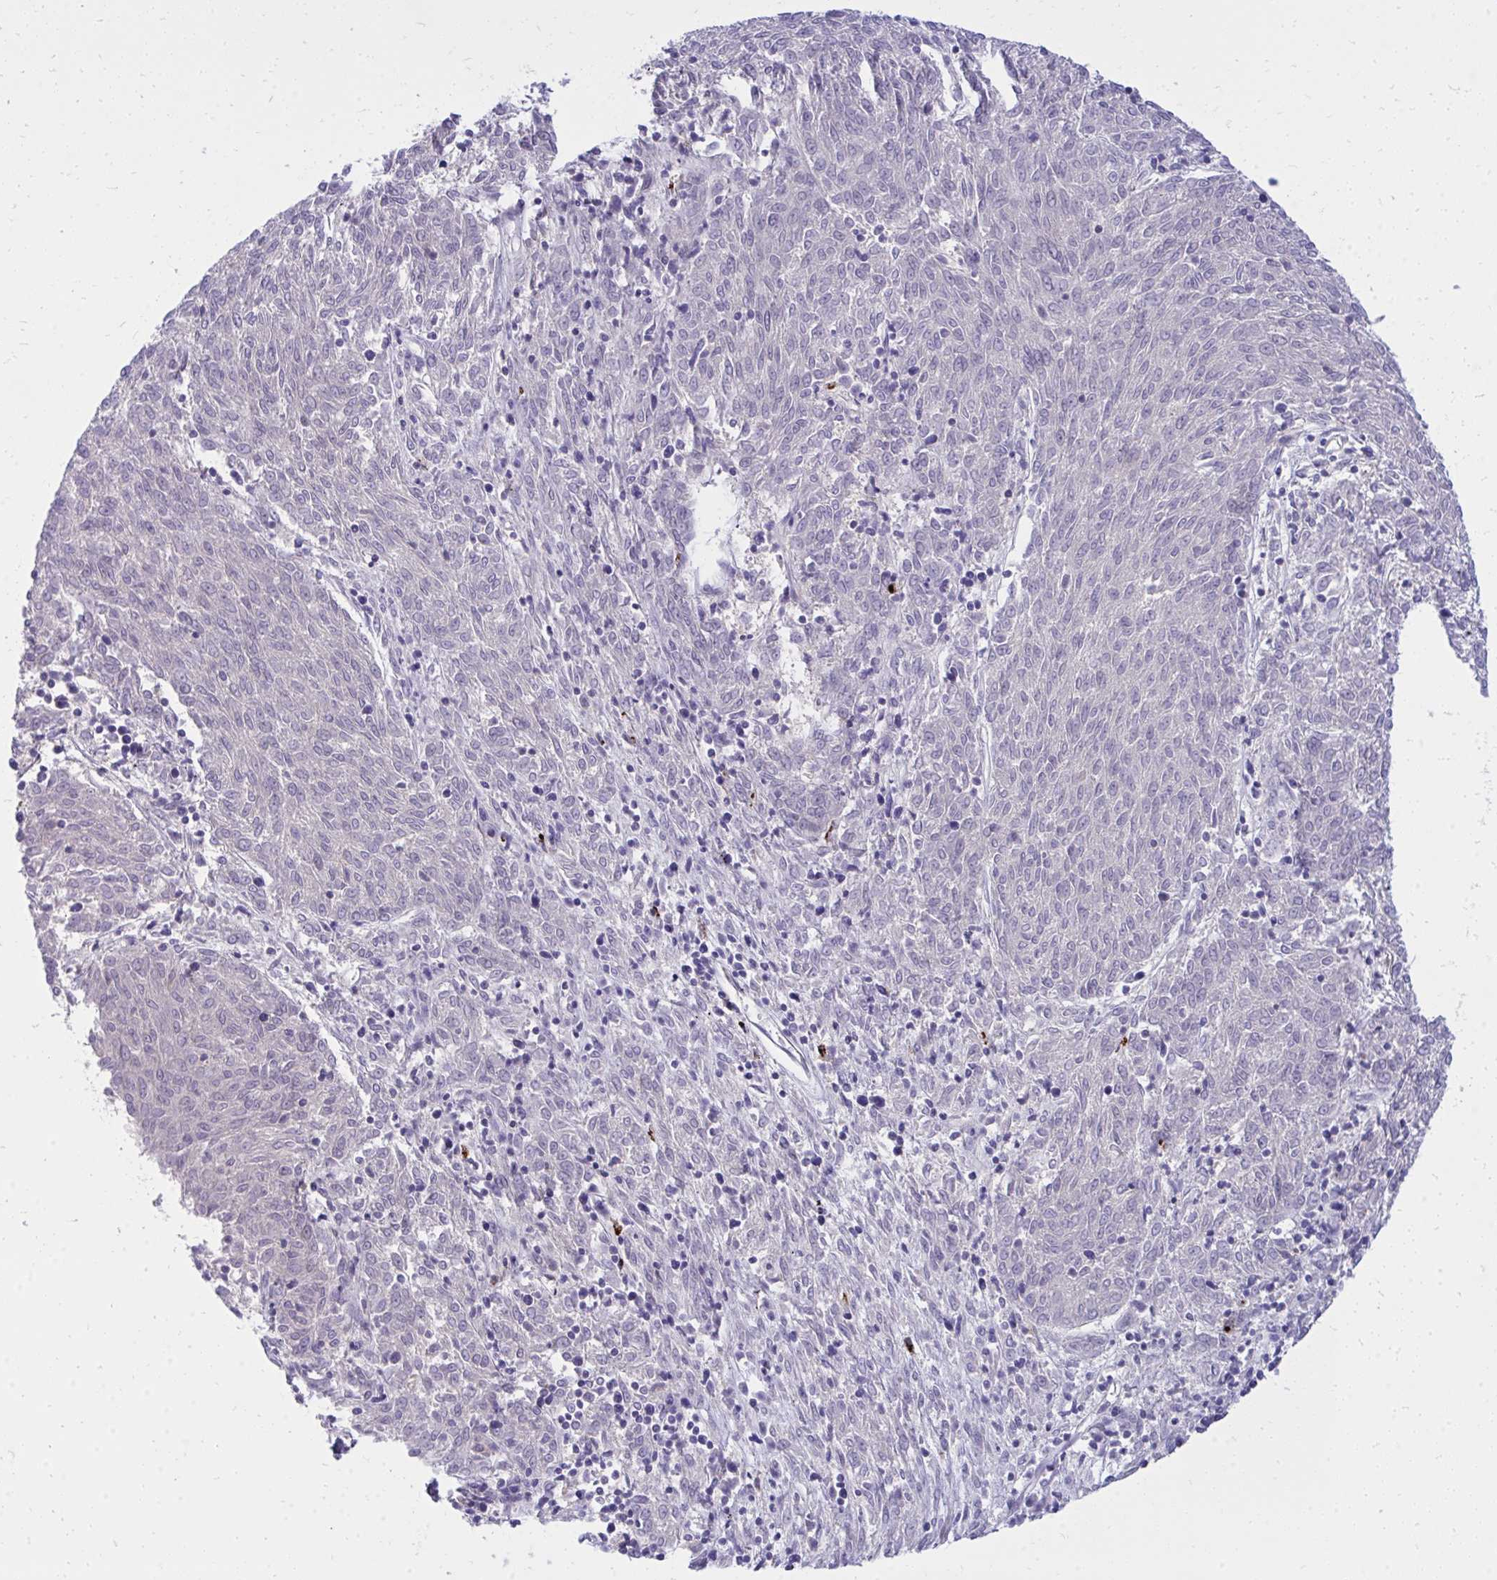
{"staining": {"intensity": "negative", "quantity": "none", "location": "none"}, "tissue": "melanoma", "cell_type": "Tumor cells", "image_type": "cancer", "snomed": [{"axis": "morphology", "description": "Malignant melanoma, NOS"}, {"axis": "topography", "description": "Skin"}], "caption": "Image shows no protein positivity in tumor cells of melanoma tissue. (Stains: DAB immunohistochemistry (IHC) with hematoxylin counter stain, Microscopy: brightfield microscopy at high magnification).", "gene": "TP53I11", "patient": {"sex": "female", "age": 72}}